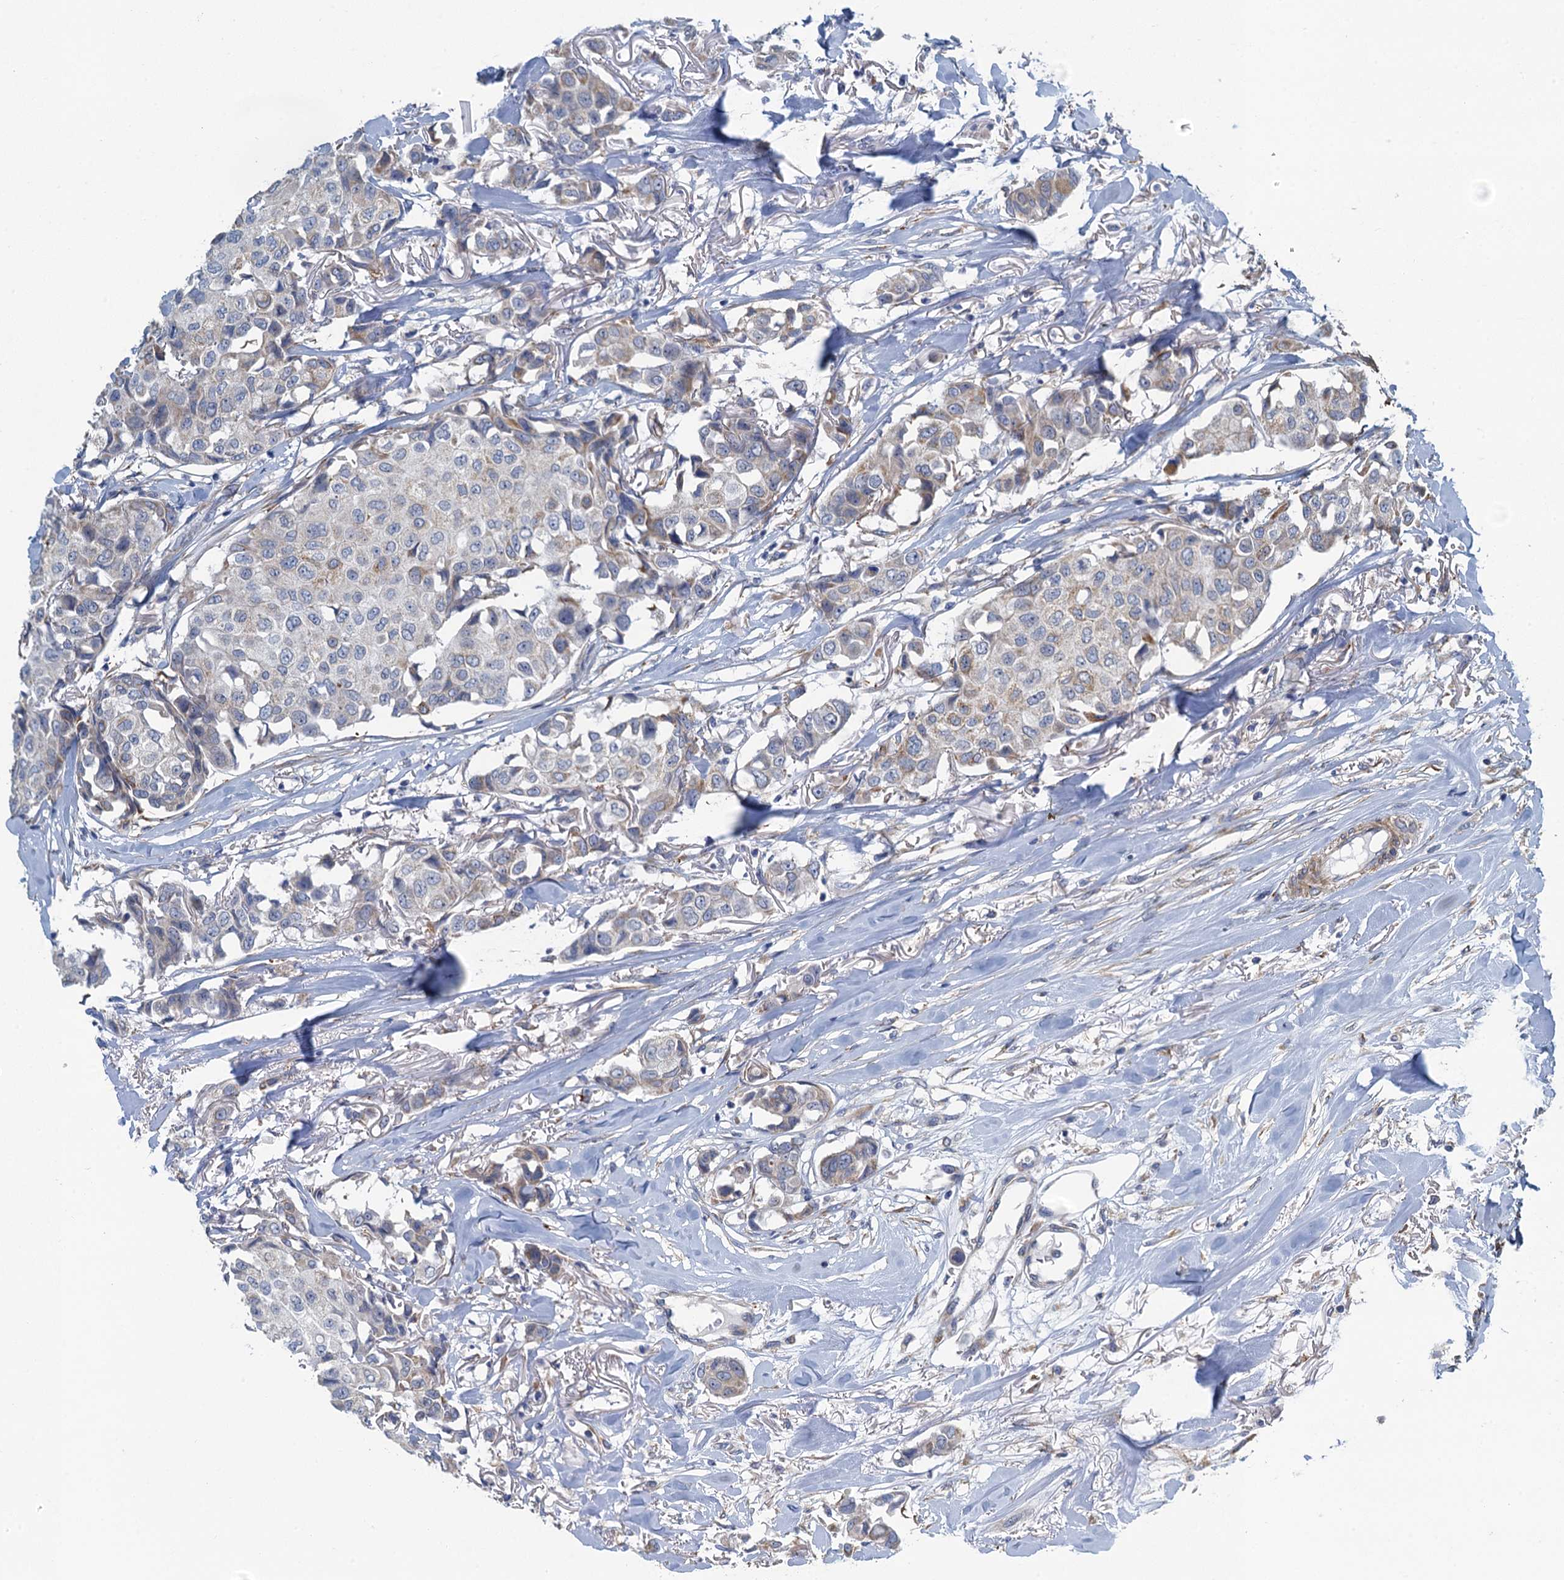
{"staining": {"intensity": "negative", "quantity": "none", "location": "none"}, "tissue": "breast cancer", "cell_type": "Tumor cells", "image_type": "cancer", "snomed": [{"axis": "morphology", "description": "Duct carcinoma"}, {"axis": "topography", "description": "Breast"}], "caption": "An immunohistochemistry micrograph of breast cancer is shown. There is no staining in tumor cells of breast cancer.", "gene": "POGLUT3", "patient": {"sex": "female", "age": 80}}